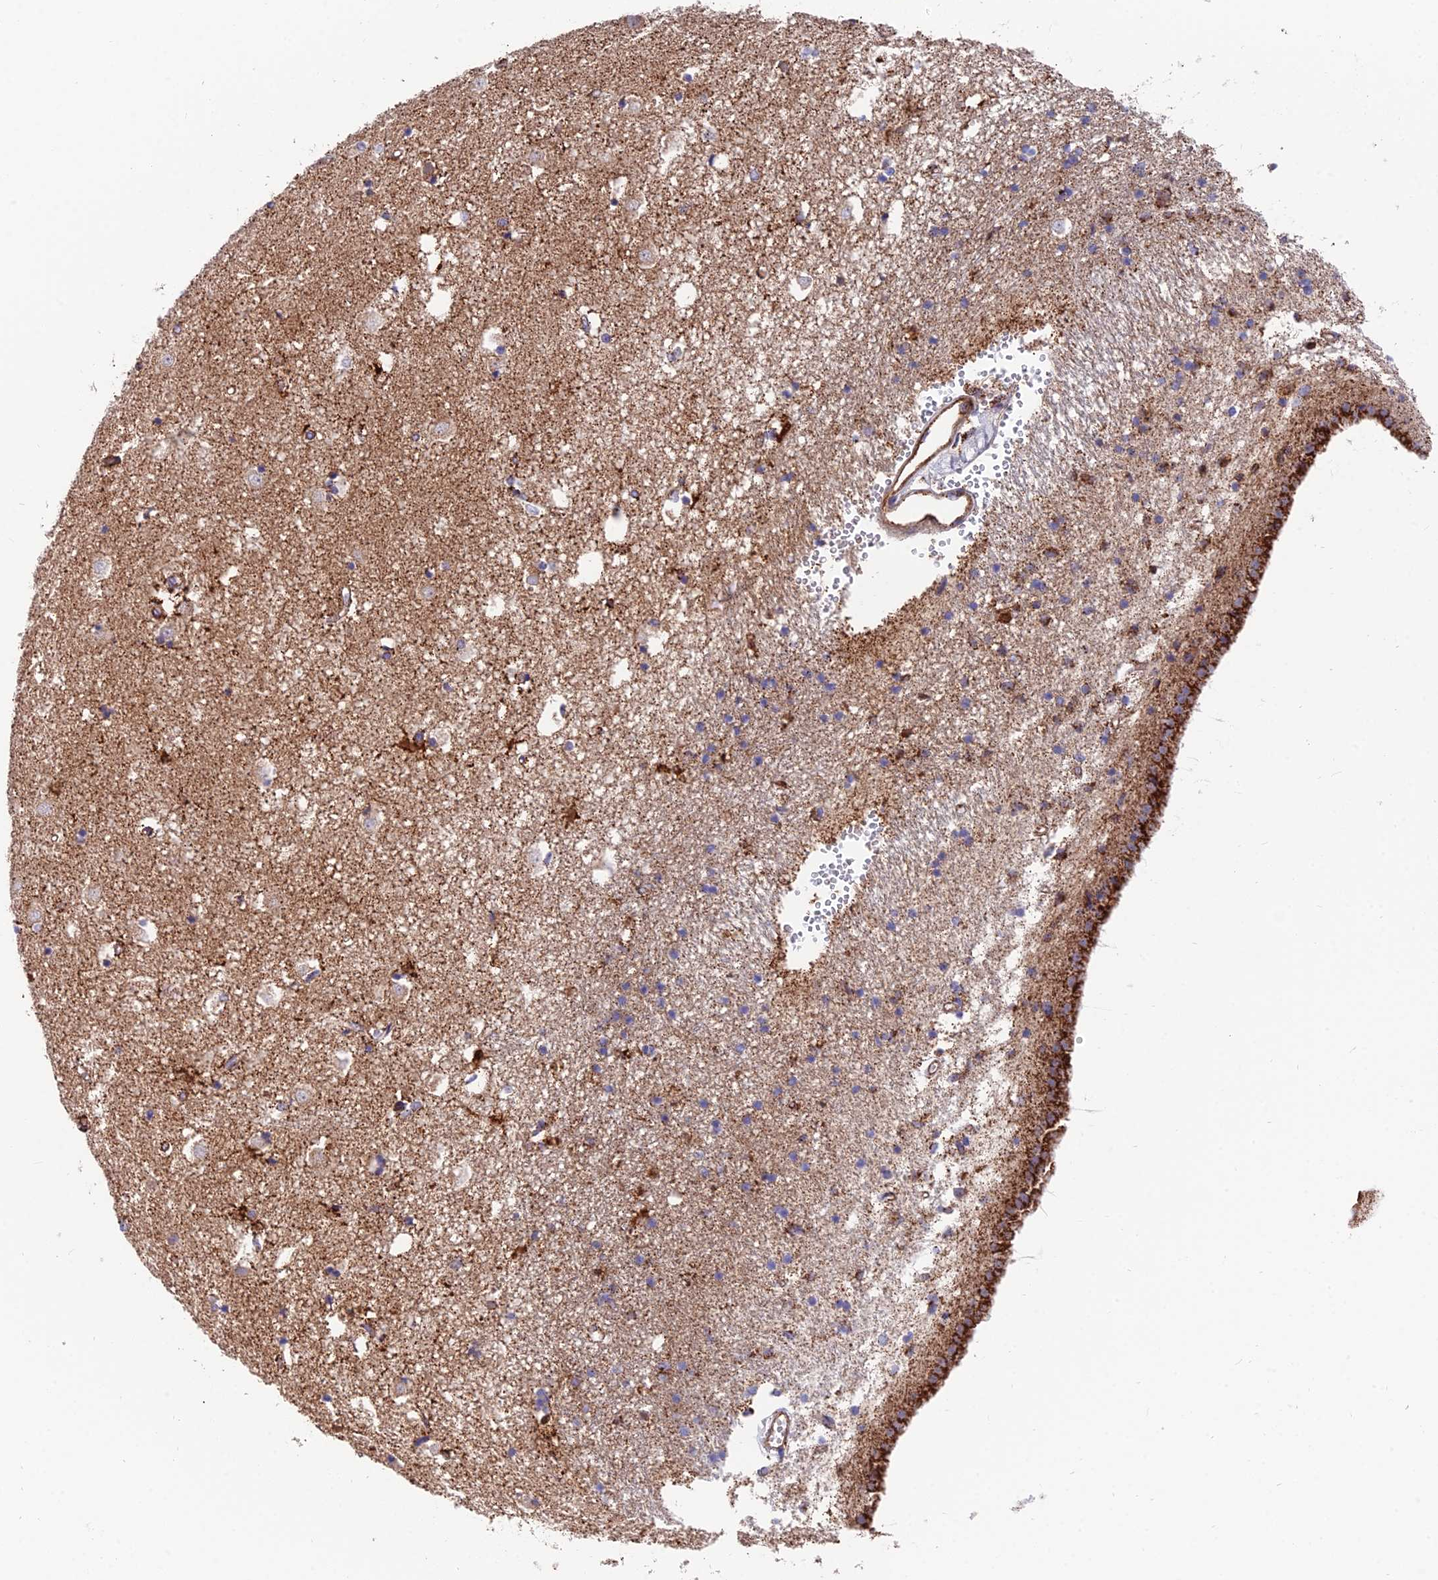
{"staining": {"intensity": "moderate", "quantity": "<25%", "location": "cytoplasmic/membranous"}, "tissue": "caudate", "cell_type": "Glial cells", "image_type": "normal", "snomed": [{"axis": "morphology", "description": "Normal tissue, NOS"}, {"axis": "topography", "description": "Lateral ventricle wall"}], "caption": "Caudate stained with immunohistochemistry exhibits moderate cytoplasmic/membranous staining in about <25% of glial cells.", "gene": "TIGD6", "patient": {"sex": "male", "age": 45}}